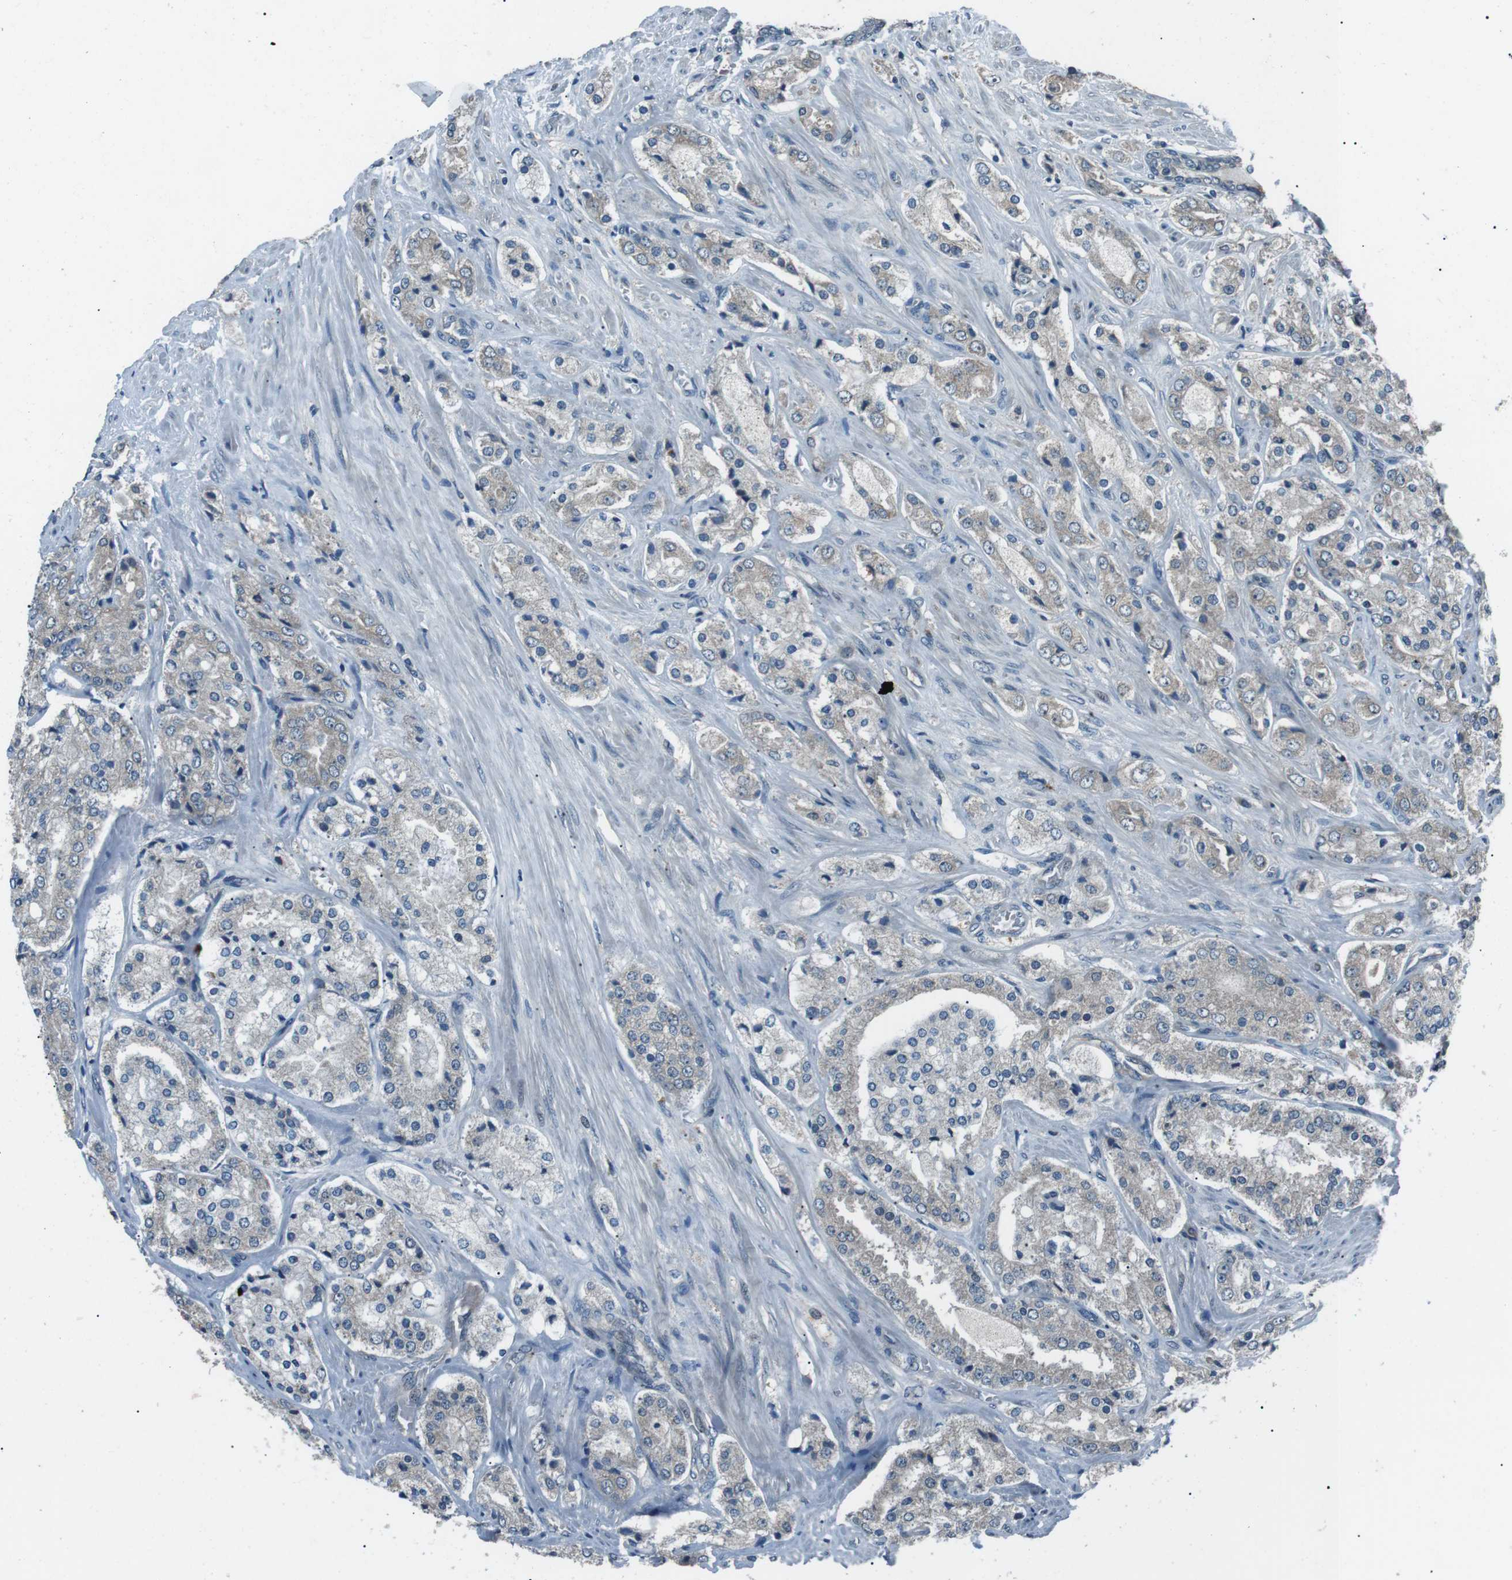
{"staining": {"intensity": "negative", "quantity": "none", "location": "none"}, "tissue": "prostate cancer", "cell_type": "Tumor cells", "image_type": "cancer", "snomed": [{"axis": "morphology", "description": "Adenocarcinoma, High grade"}, {"axis": "topography", "description": "Prostate"}], "caption": "High magnification brightfield microscopy of prostate cancer stained with DAB (brown) and counterstained with hematoxylin (blue): tumor cells show no significant positivity. (IHC, brightfield microscopy, high magnification).", "gene": "LRIG2", "patient": {"sex": "male", "age": 65}}